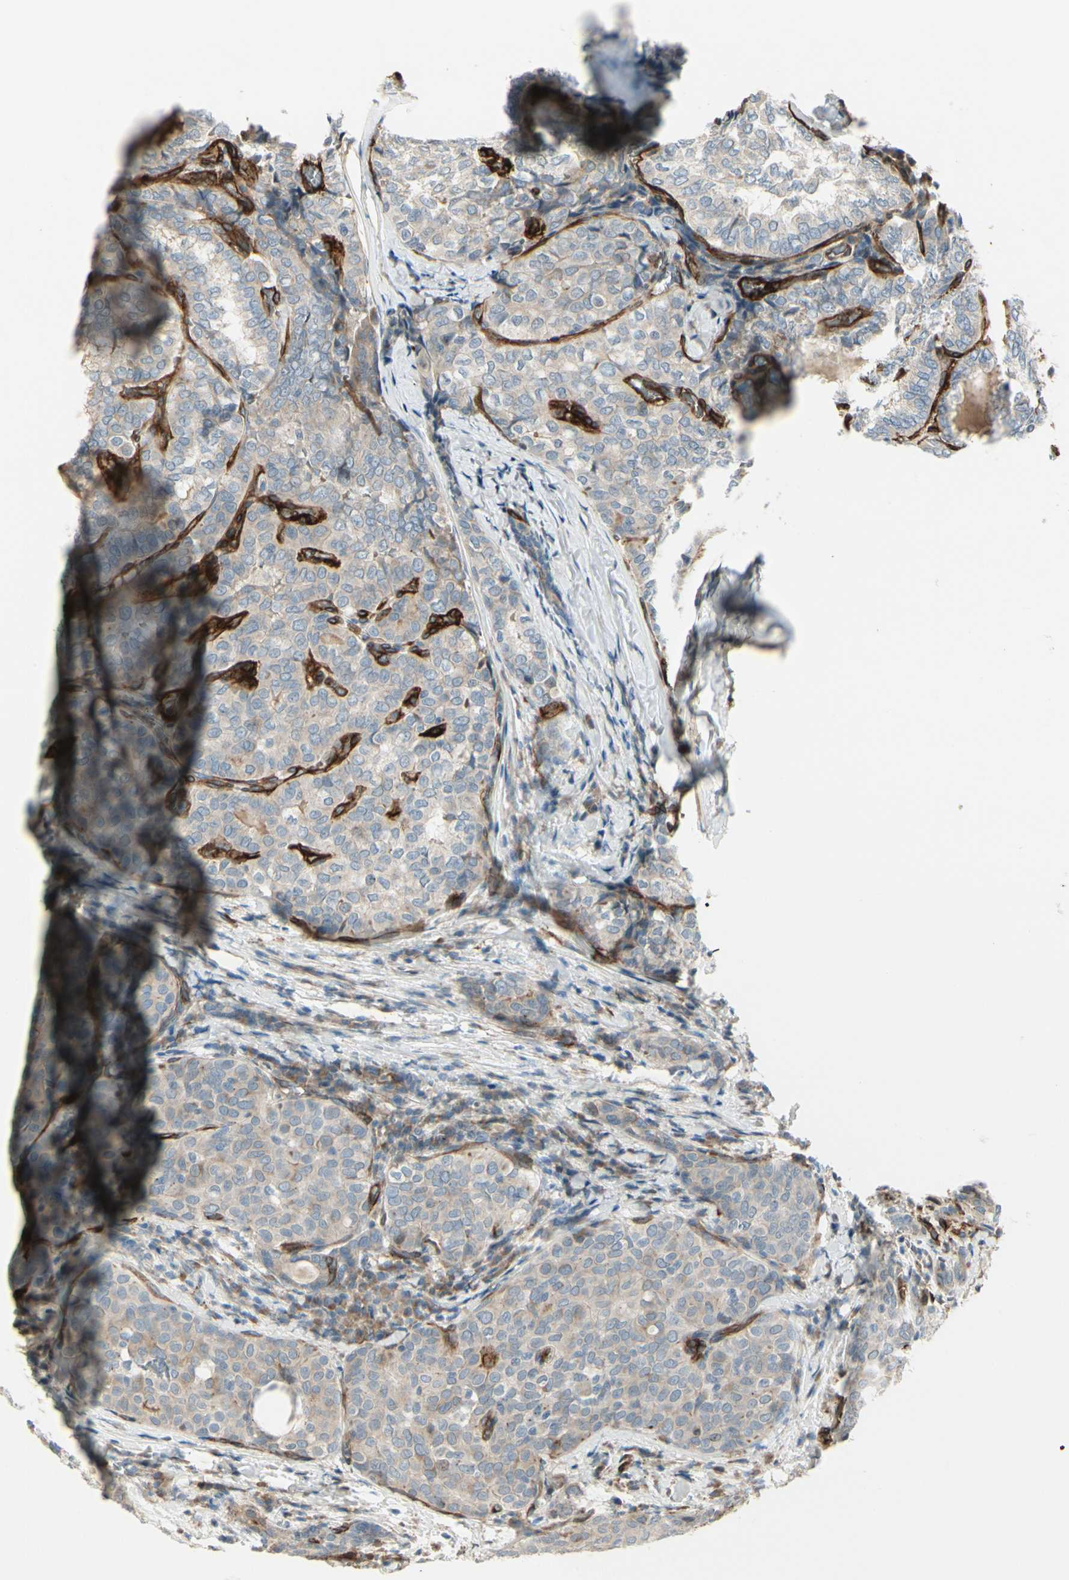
{"staining": {"intensity": "weak", "quantity": "<25%", "location": "cytoplasmic/membranous"}, "tissue": "thyroid cancer", "cell_type": "Tumor cells", "image_type": "cancer", "snomed": [{"axis": "morphology", "description": "Normal tissue, NOS"}, {"axis": "morphology", "description": "Papillary adenocarcinoma, NOS"}, {"axis": "topography", "description": "Thyroid gland"}], "caption": "Image shows no protein expression in tumor cells of thyroid cancer (papillary adenocarcinoma) tissue. Nuclei are stained in blue.", "gene": "MCAM", "patient": {"sex": "female", "age": 30}}